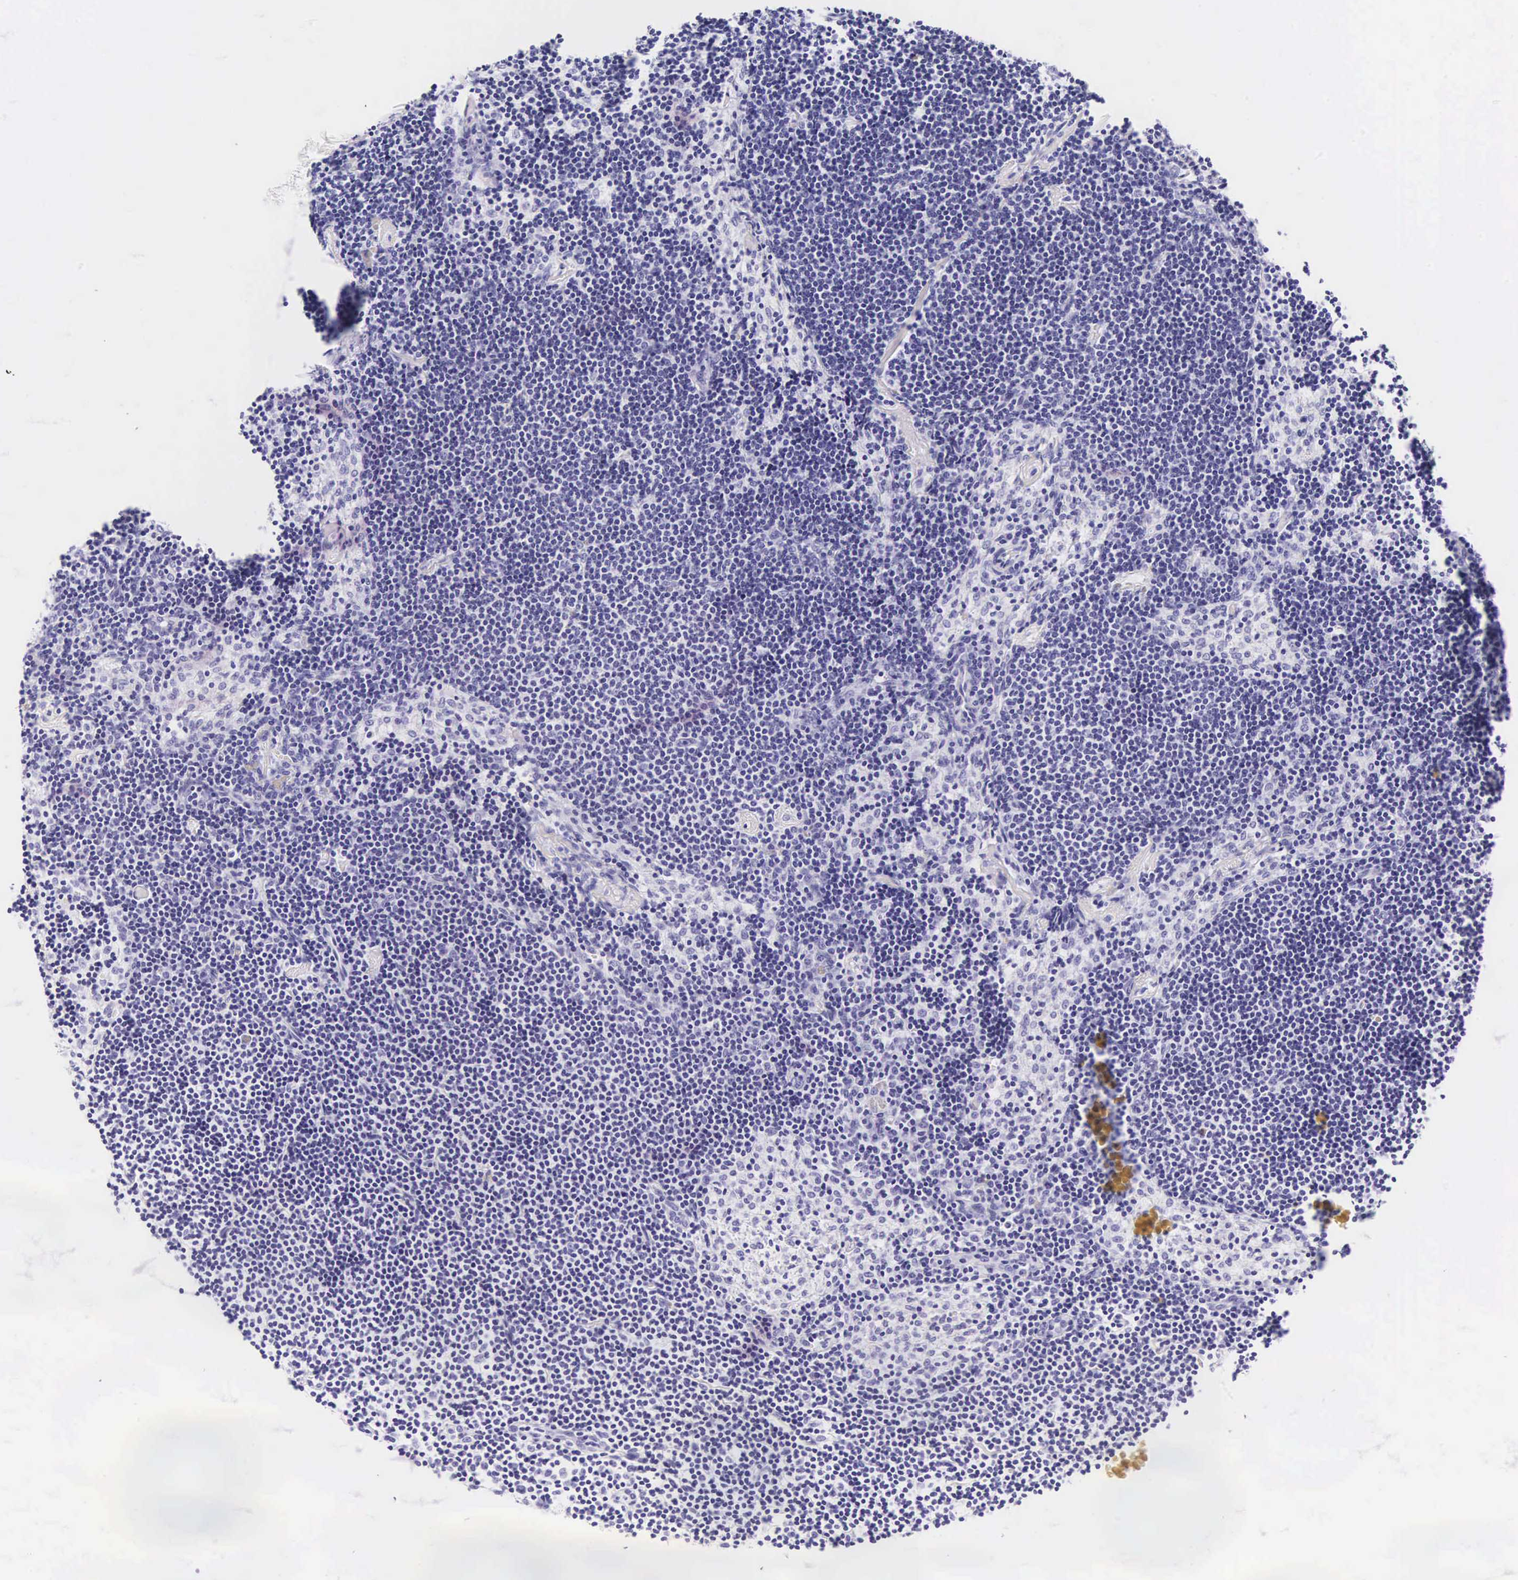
{"staining": {"intensity": "negative", "quantity": "none", "location": "none"}, "tissue": "lymph node", "cell_type": "Germinal center cells", "image_type": "normal", "snomed": [{"axis": "morphology", "description": "Normal tissue, NOS"}, {"axis": "topography", "description": "Lymph node"}], "caption": "This image is of normal lymph node stained with immunohistochemistry to label a protein in brown with the nuclei are counter-stained blue. There is no staining in germinal center cells.", "gene": "CD1A", "patient": {"sex": "female", "age": 35}}